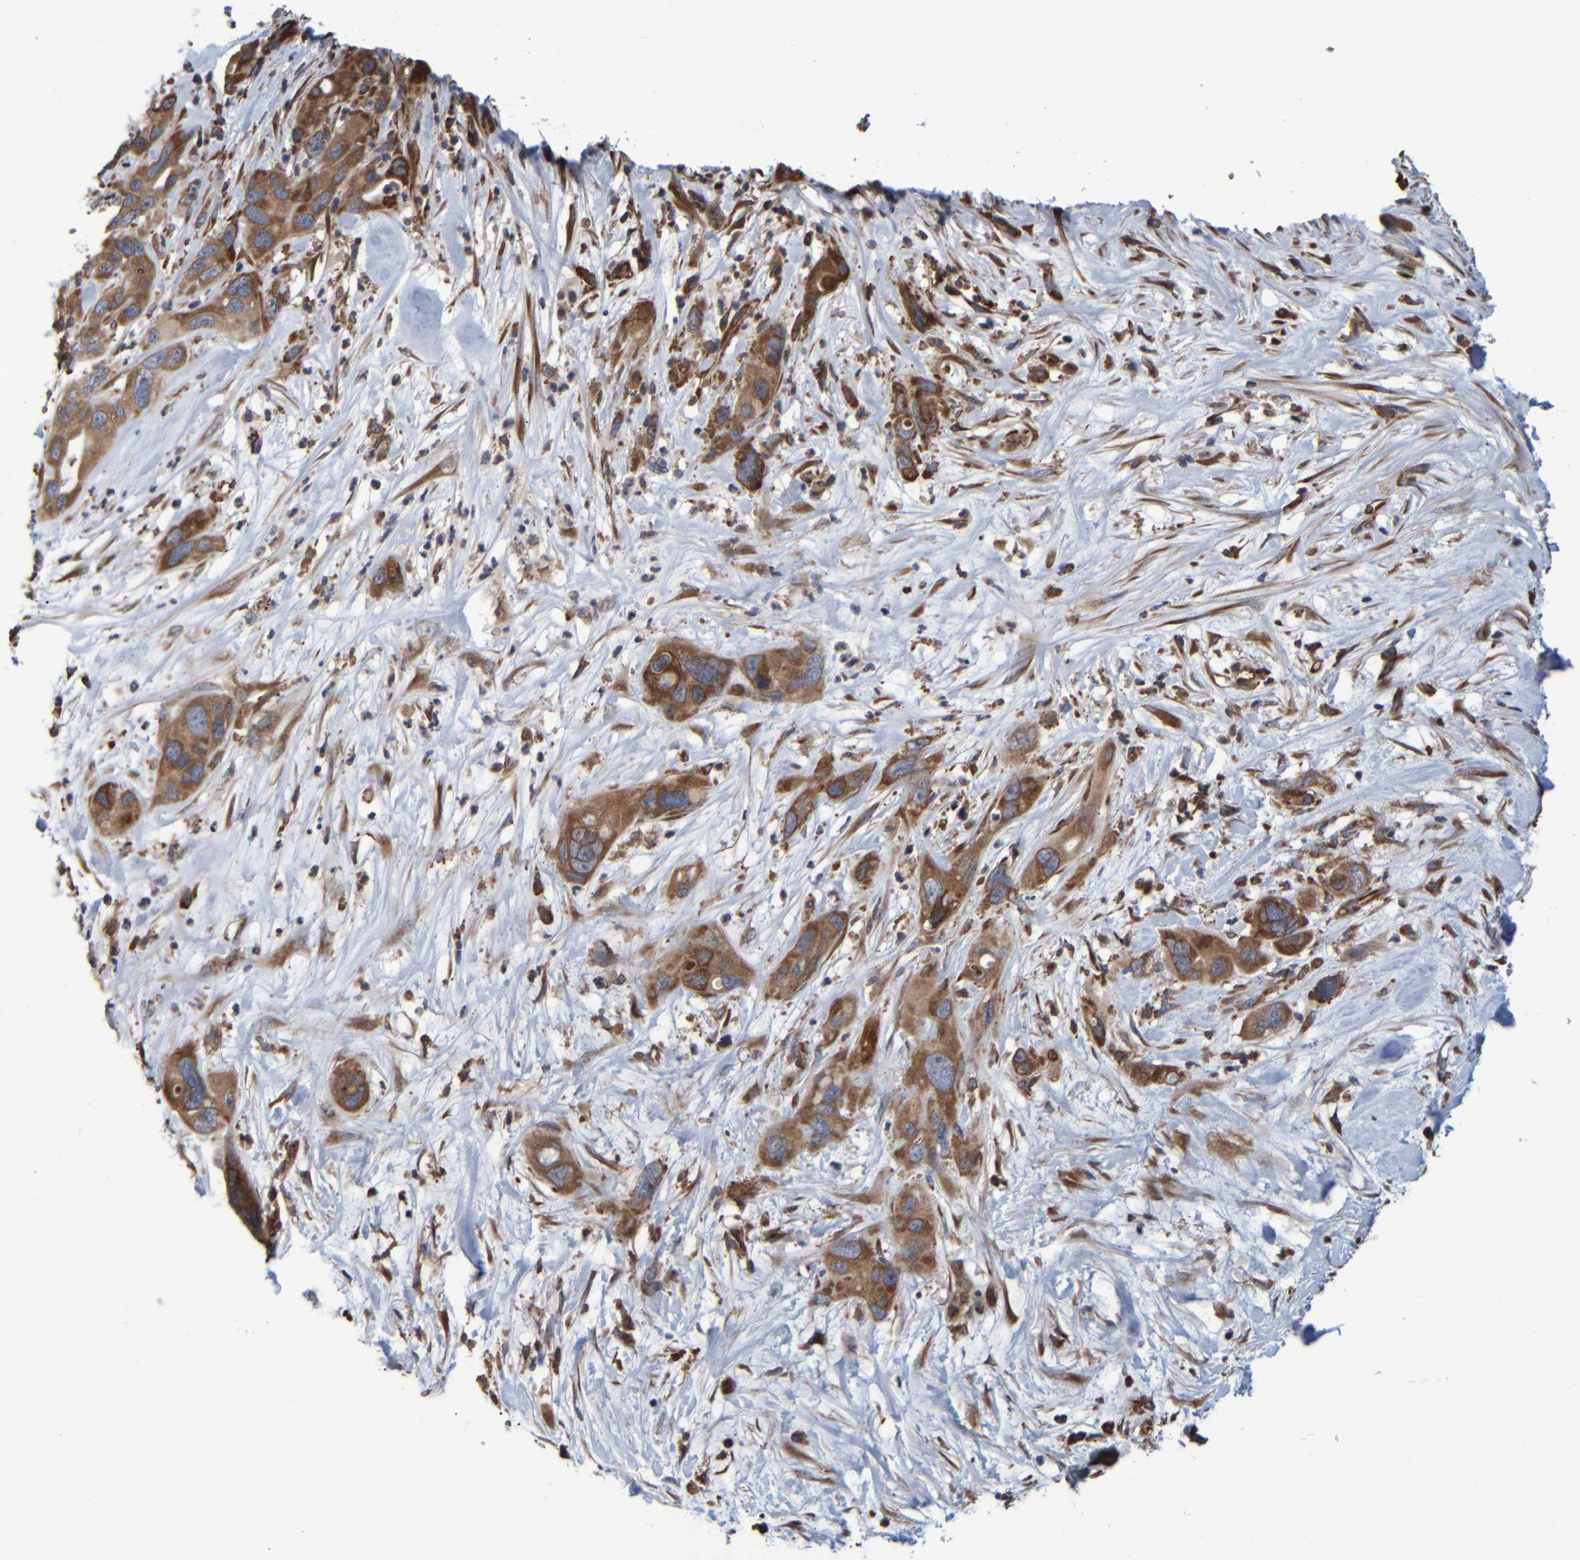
{"staining": {"intensity": "moderate", "quantity": ">75%", "location": "cytoplasmic/membranous"}, "tissue": "pancreatic cancer", "cell_type": "Tumor cells", "image_type": "cancer", "snomed": [{"axis": "morphology", "description": "Adenocarcinoma, NOS"}, {"axis": "topography", "description": "Pancreas"}], "caption": "Adenocarcinoma (pancreatic) was stained to show a protein in brown. There is medium levels of moderate cytoplasmic/membranous expression in about >75% of tumor cells. Using DAB (3,3'-diaminobenzidine) (brown) and hematoxylin (blue) stains, captured at high magnification using brightfield microscopy.", "gene": "SPAG5", "patient": {"sex": "female", "age": 71}}